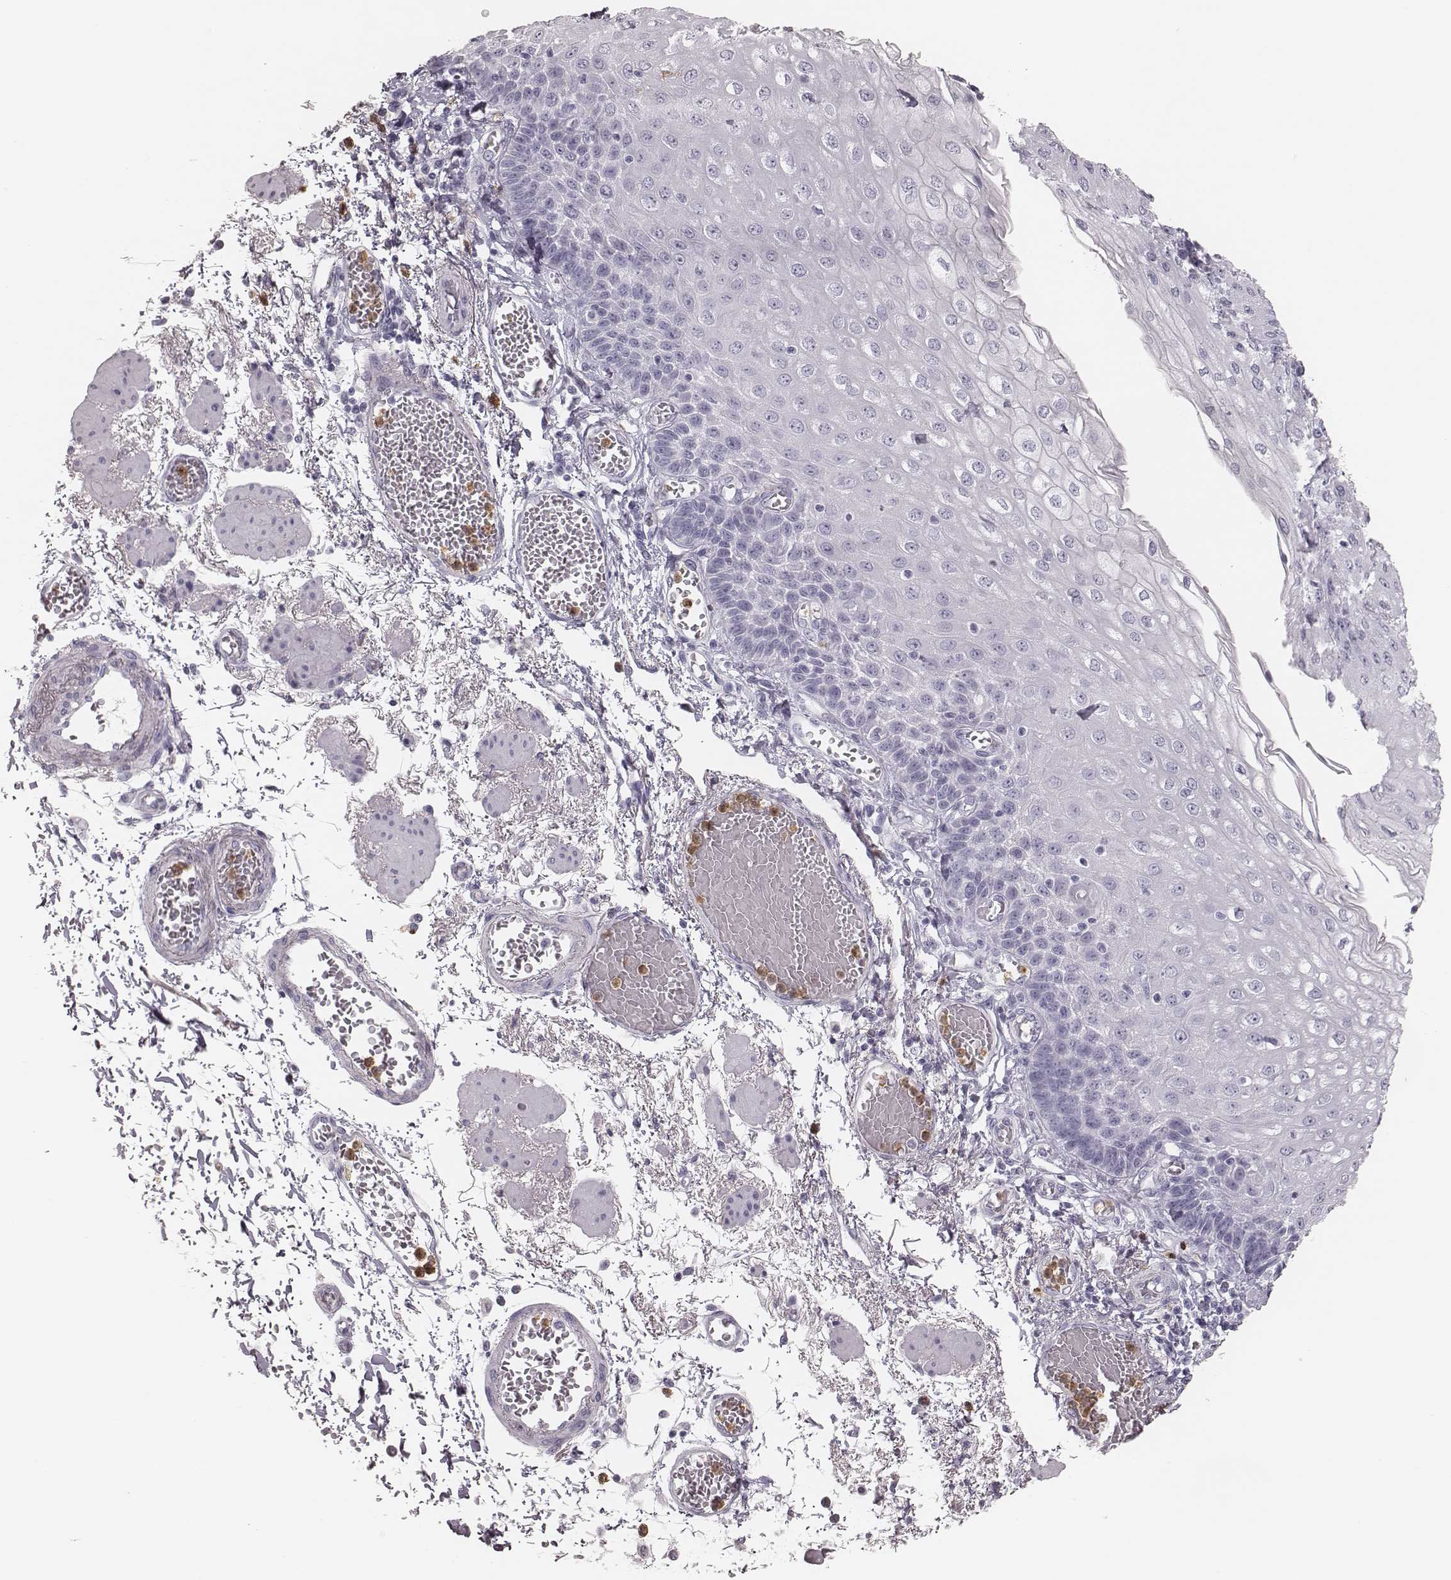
{"staining": {"intensity": "negative", "quantity": "none", "location": "none"}, "tissue": "esophagus", "cell_type": "Squamous epithelial cells", "image_type": "normal", "snomed": [{"axis": "morphology", "description": "Normal tissue, NOS"}, {"axis": "morphology", "description": "Adenocarcinoma, NOS"}, {"axis": "topography", "description": "Esophagus"}], "caption": "This is an immunohistochemistry image of normal human esophagus. There is no positivity in squamous epithelial cells.", "gene": "ELANE", "patient": {"sex": "male", "age": 81}}